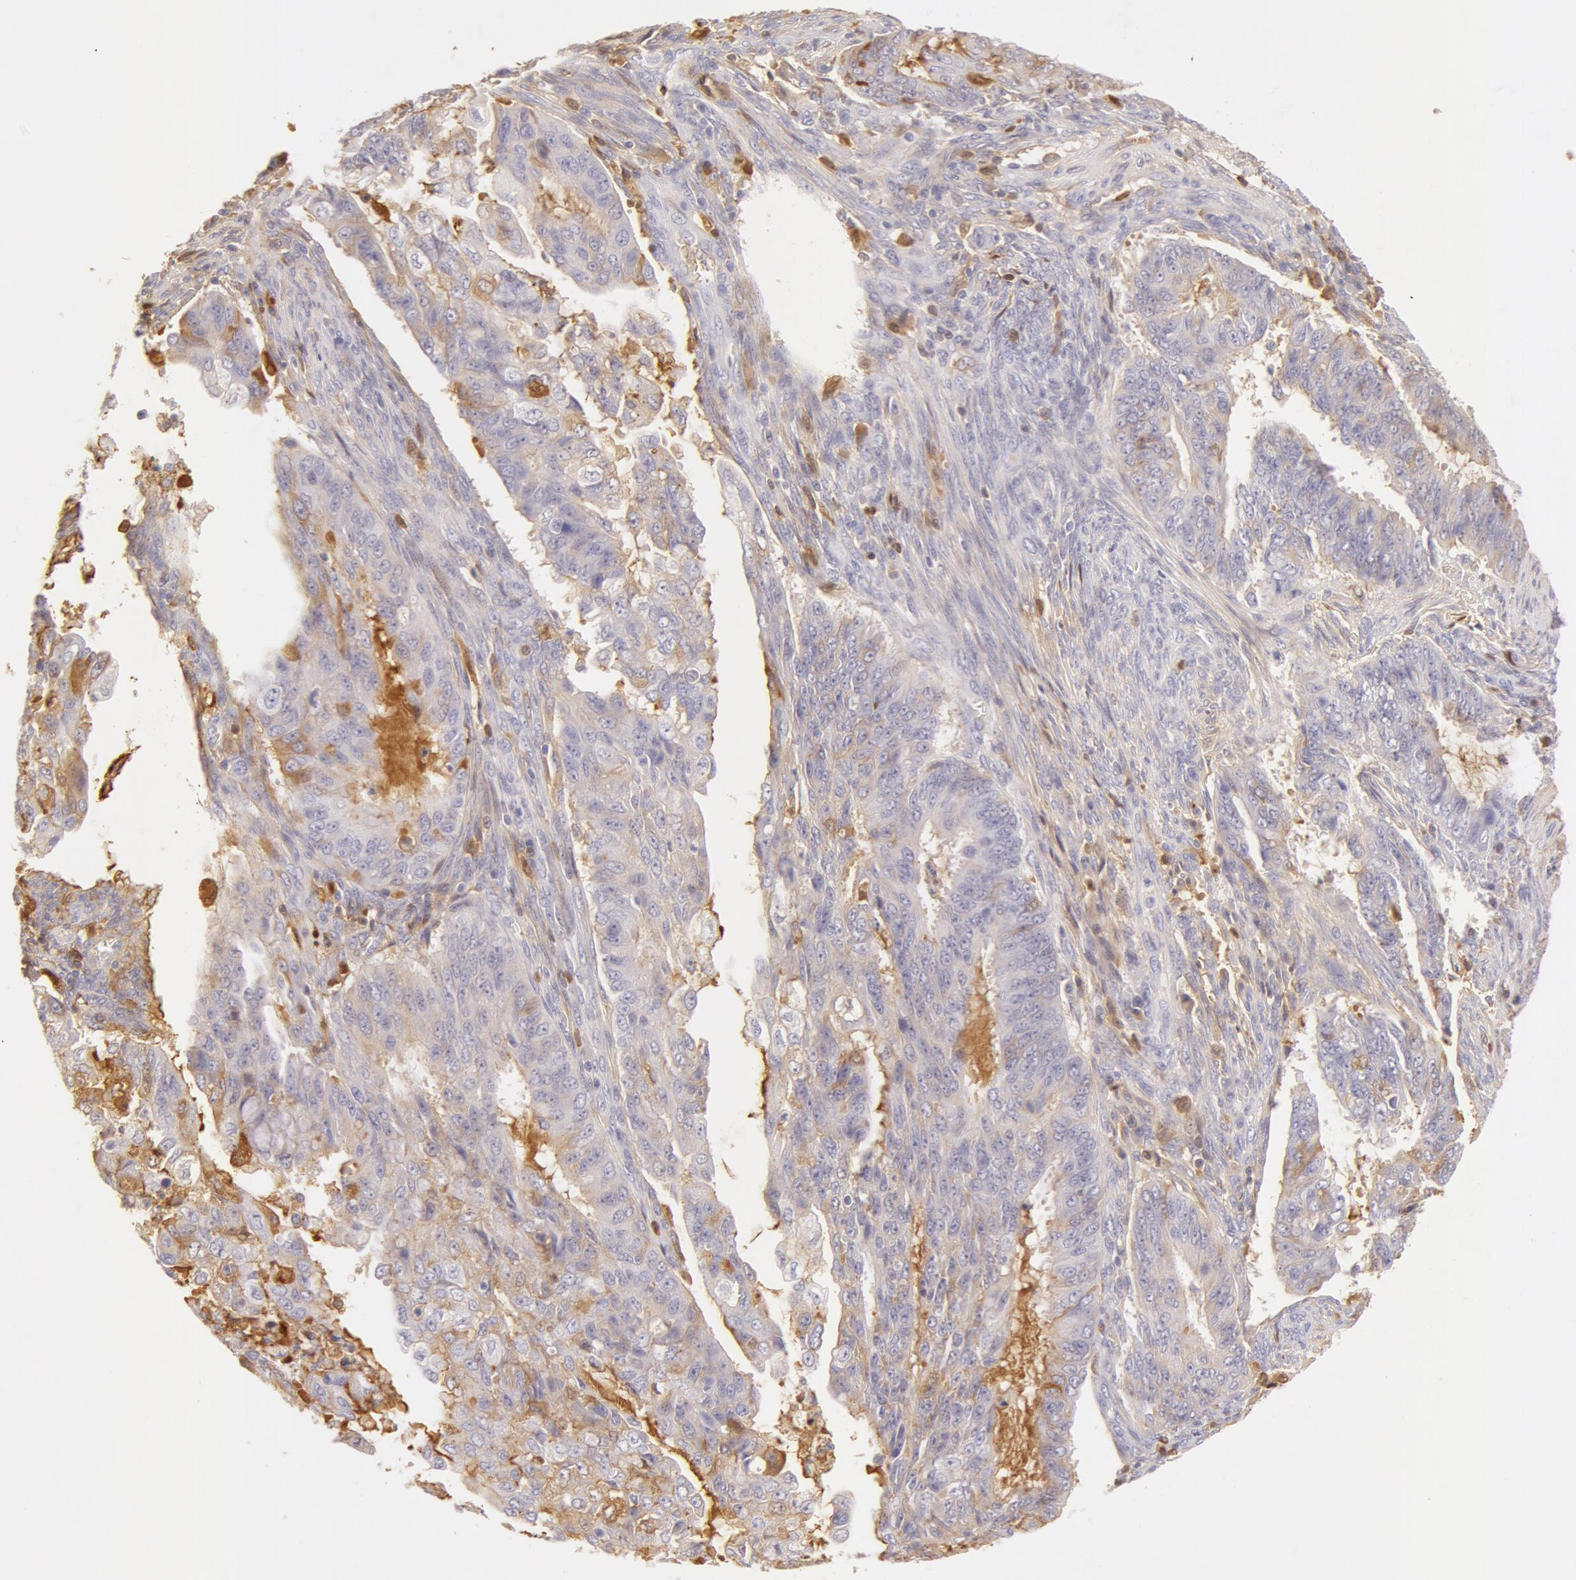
{"staining": {"intensity": "weak", "quantity": "<25%", "location": "cytoplasmic/membranous,nuclear"}, "tissue": "endometrial cancer", "cell_type": "Tumor cells", "image_type": "cancer", "snomed": [{"axis": "morphology", "description": "Adenocarcinoma, NOS"}, {"axis": "topography", "description": "Endometrium"}], "caption": "A photomicrograph of endometrial cancer stained for a protein displays no brown staining in tumor cells. (Brightfield microscopy of DAB (3,3'-diaminobenzidine) immunohistochemistry (IHC) at high magnification).", "gene": "AHSG", "patient": {"sex": "female", "age": 75}}